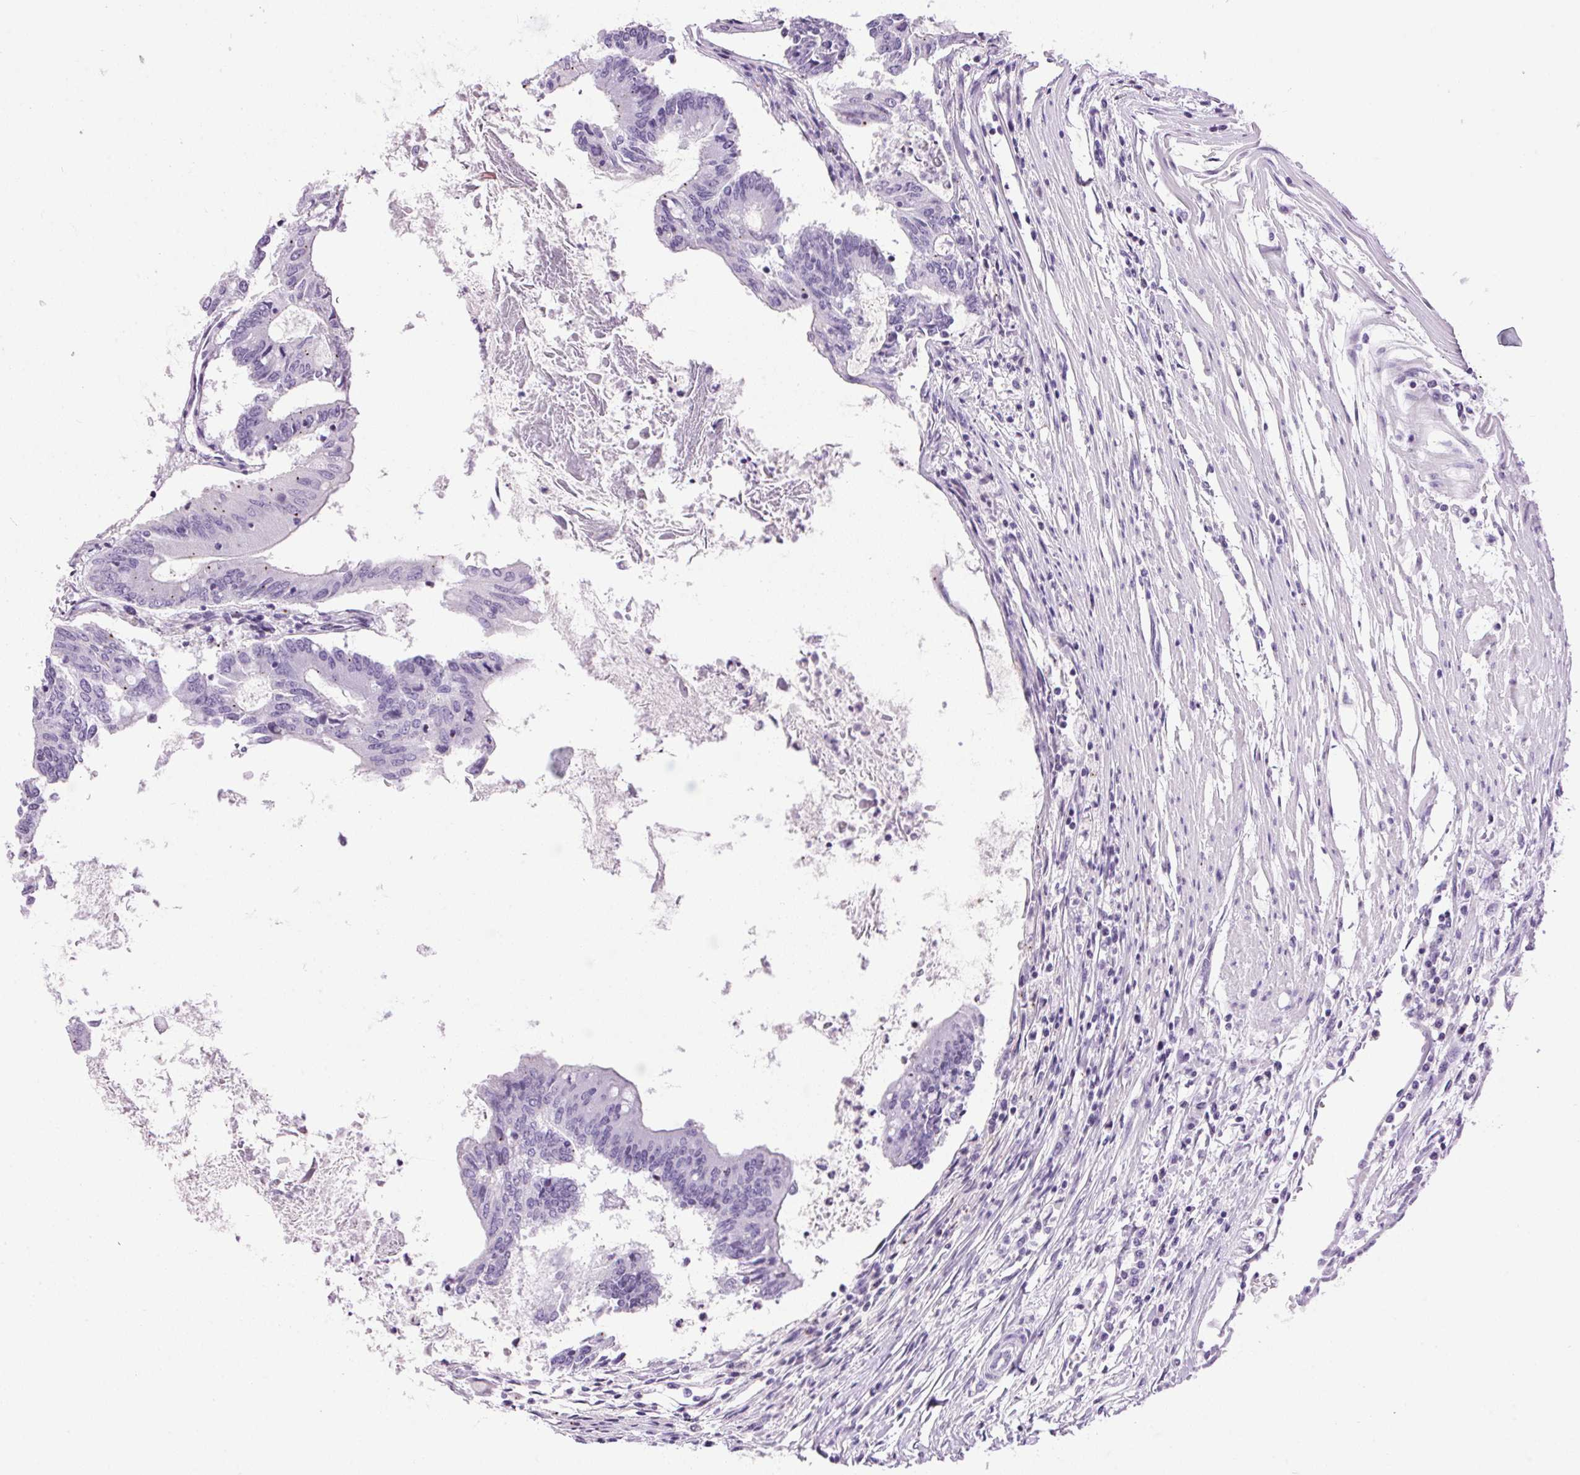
{"staining": {"intensity": "negative", "quantity": "none", "location": "none"}, "tissue": "colorectal cancer", "cell_type": "Tumor cells", "image_type": "cancer", "snomed": [{"axis": "morphology", "description": "Adenocarcinoma, NOS"}, {"axis": "topography", "description": "Colon"}], "caption": "This photomicrograph is of colorectal cancer (adenocarcinoma) stained with IHC to label a protein in brown with the nuclei are counter-stained blue. There is no positivity in tumor cells.", "gene": "TMEM88B", "patient": {"sex": "female", "age": 70}}